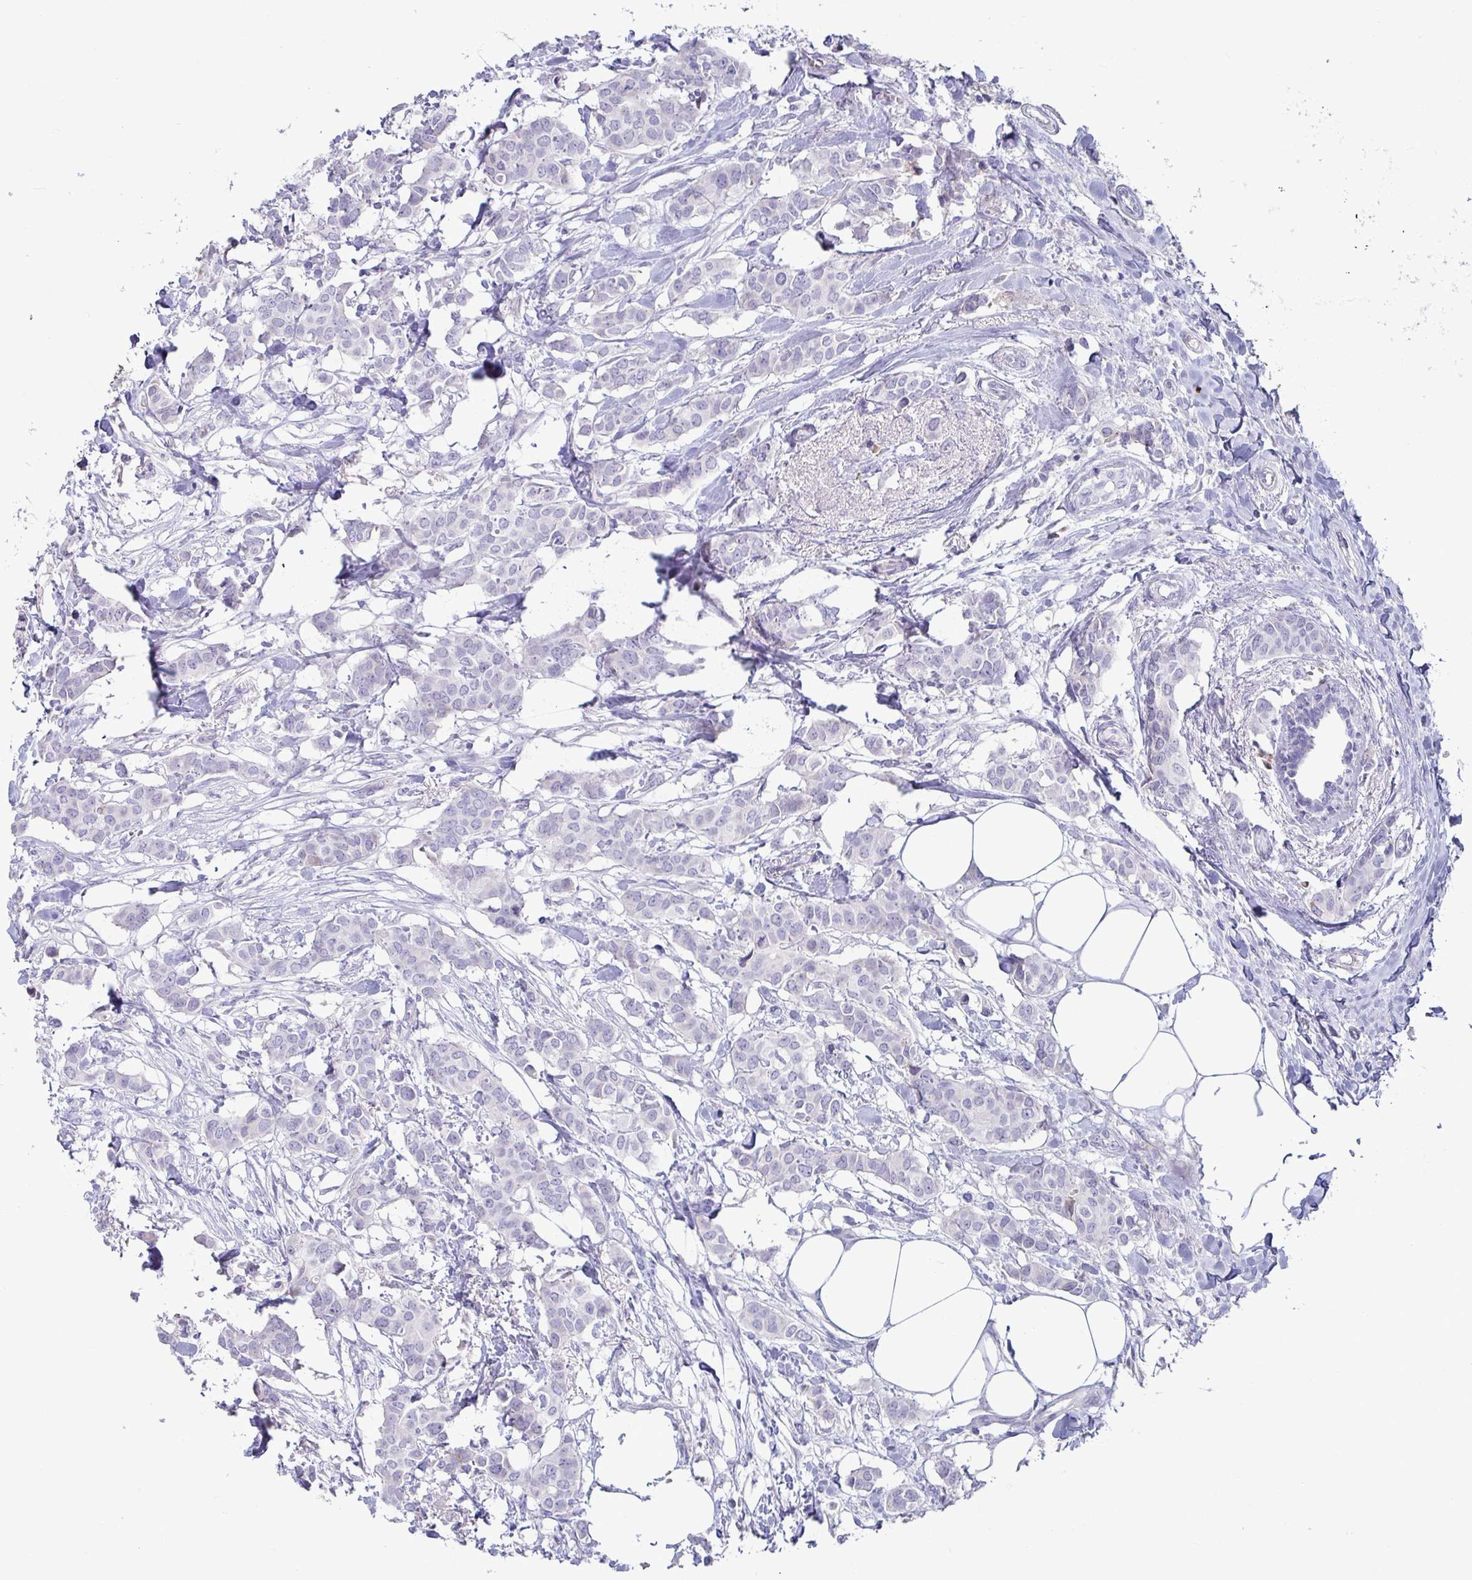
{"staining": {"intensity": "negative", "quantity": "none", "location": "none"}, "tissue": "breast cancer", "cell_type": "Tumor cells", "image_type": "cancer", "snomed": [{"axis": "morphology", "description": "Duct carcinoma"}, {"axis": "topography", "description": "Breast"}], "caption": "Tumor cells show no significant expression in breast intraductal carcinoma.", "gene": "TFPI2", "patient": {"sex": "female", "age": 62}}